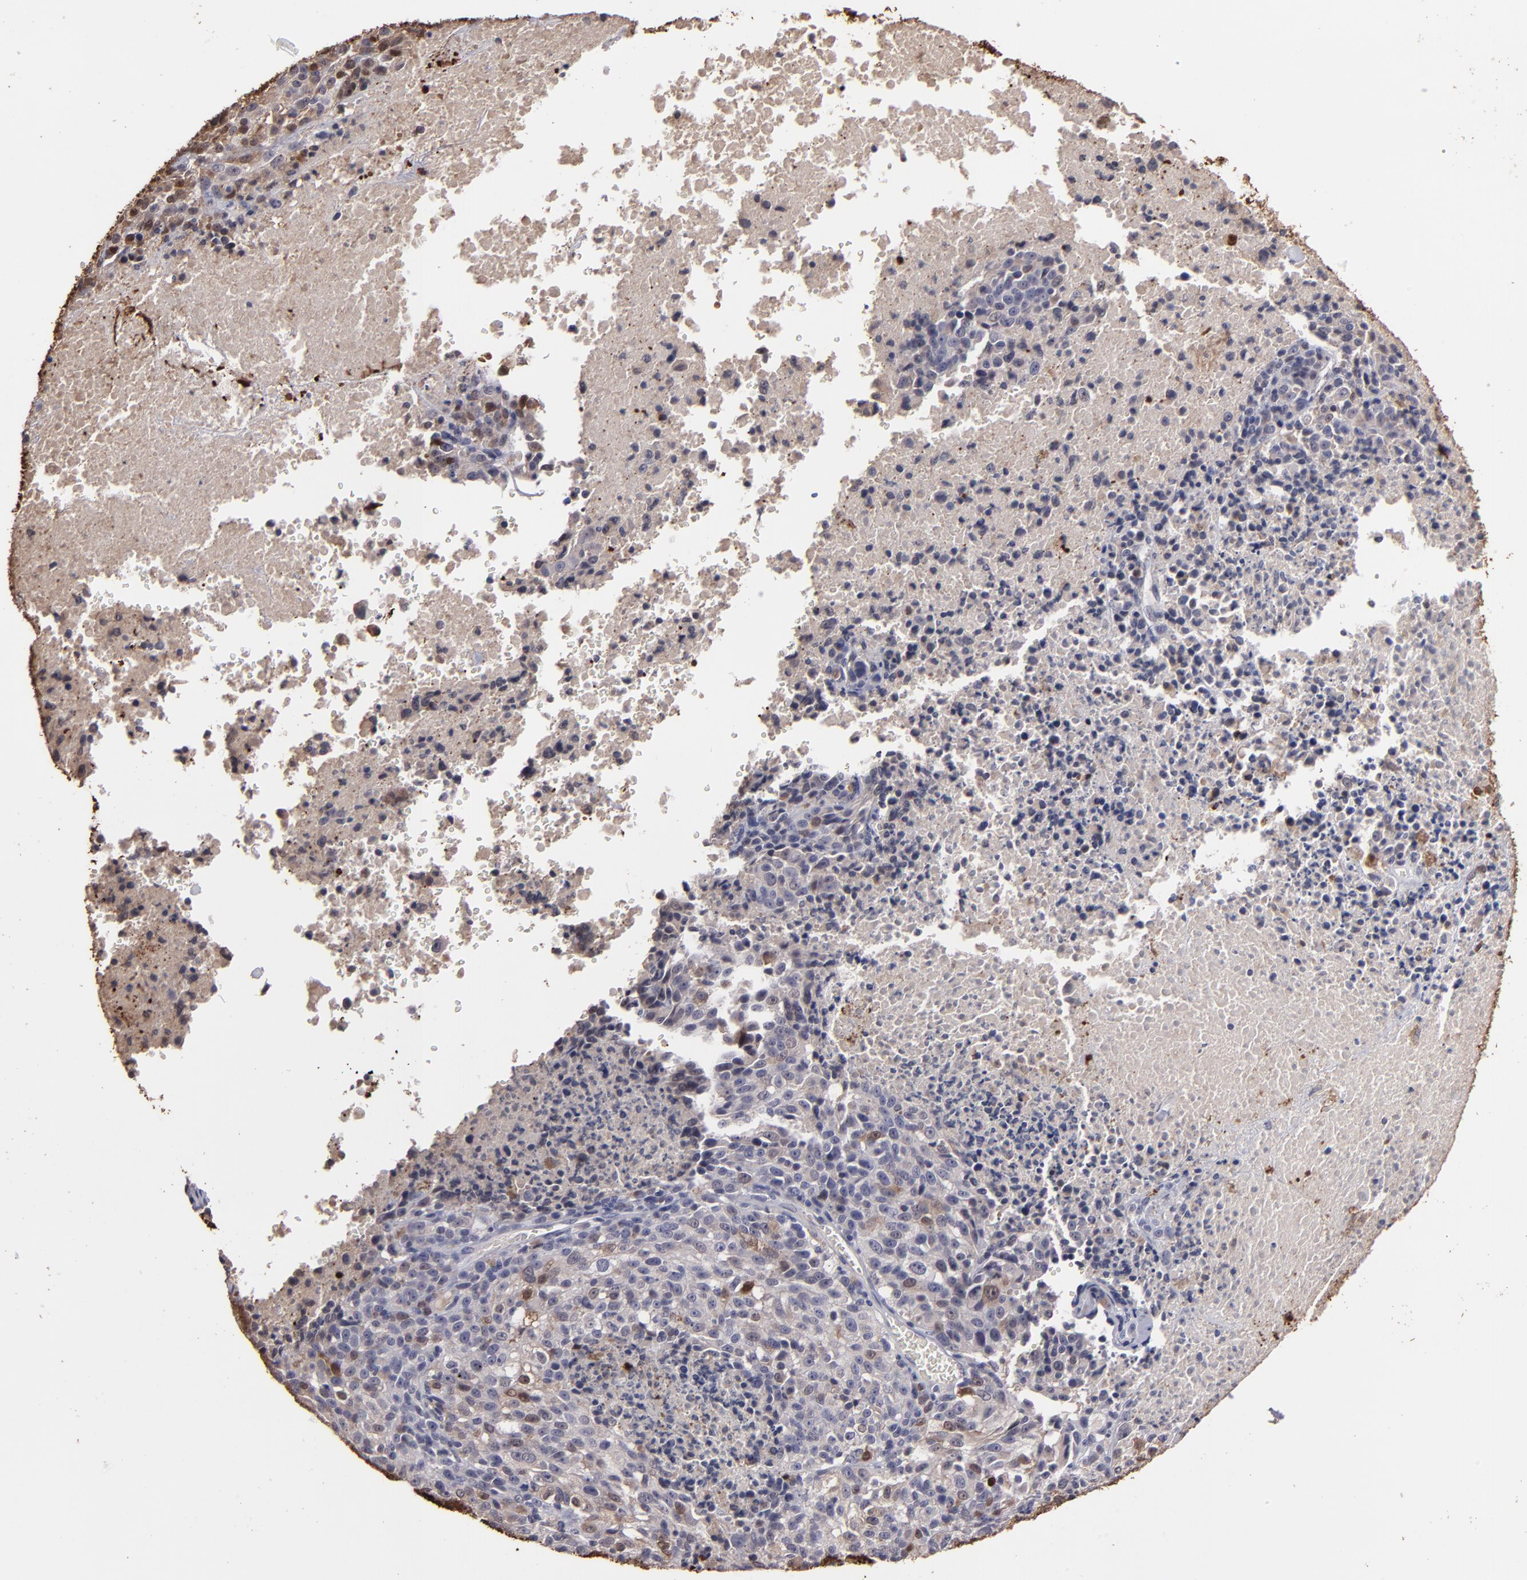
{"staining": {"intensity": "moderate", "quantity": "<25%", "location": "cytoplasmic/membranous,nuclear"}, "tissue": "melanoma", "cell_type": "Tumor cells", "image_type": "cancer", "snomed": [{"axis": "morphology", "description": "Malignant melanoma, Metastatic site"}, {"axis": "topography", "description": "Cerebral cortex"}], "caption": "A histopathology image of malignant melanoma (metastatic site) stained for a protein demonstrates moderate cytoplasmic/membranous and nuclear brown staining in tumor cells.", "gene": "S100A1", "patient": {"sex": "female", "age": 52}}